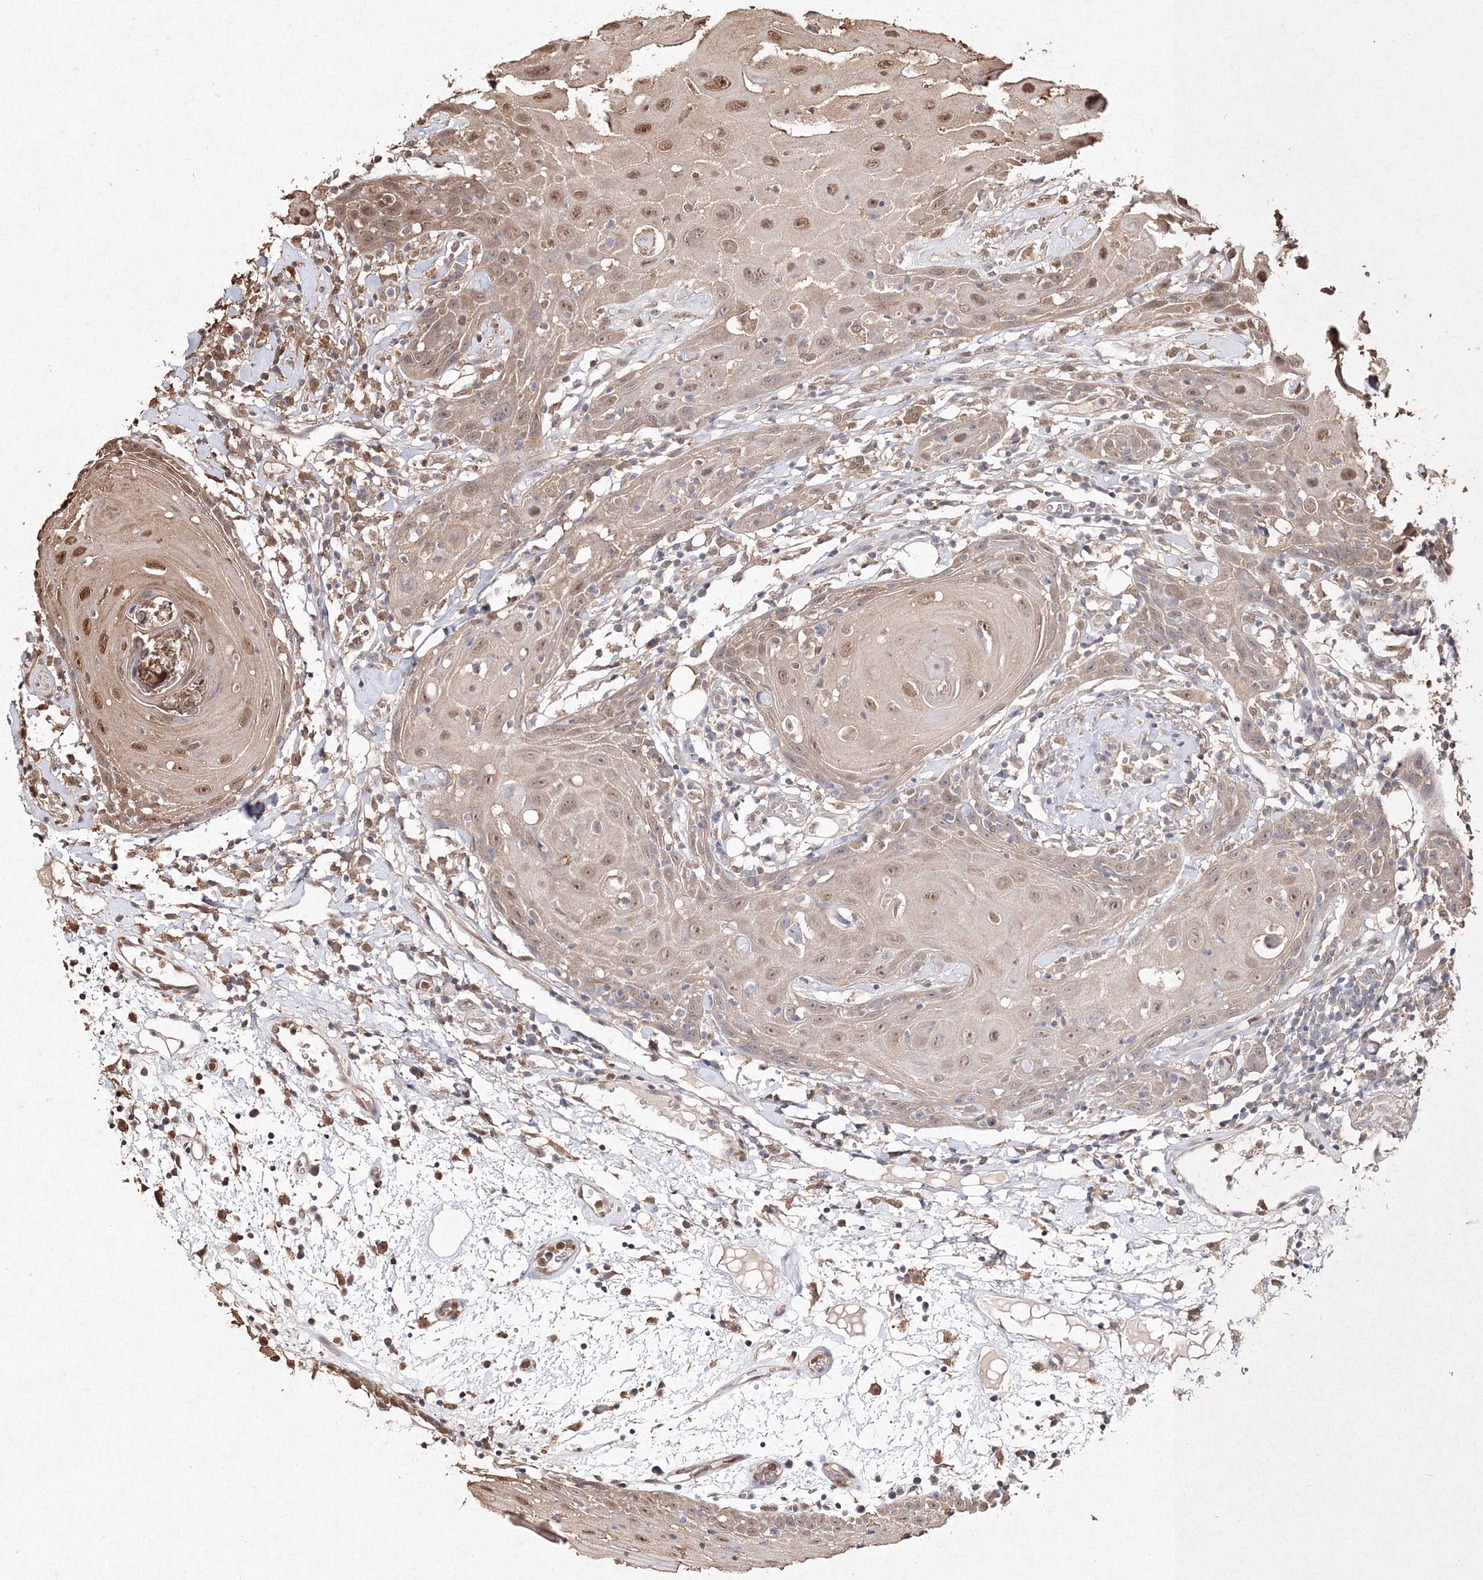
{"staining": {"intensity": "moderate", "quantity": ">75%", "location": "nuclear"}, "tissue": "oral mucosa", "cell_type": "Squamous epithelial cells", "image_type": "normal", "snomed": [{"axis": "morphology", "description": "Normal tissue, NOS"}, {"axis": "morphology", "description": "Squamous cell carcinoma, NOS"}, {"axis": "topography", "description": "Skeletal muscle"}, {"axis": "topography", "description": "Oral tissue"}], "caption": "Human oral mucosa stained with a protein marker reveals moderate staining in squamous epithelial cells.", "gene": "S100A11", "patient": {"sex": "male", "age": 71}}